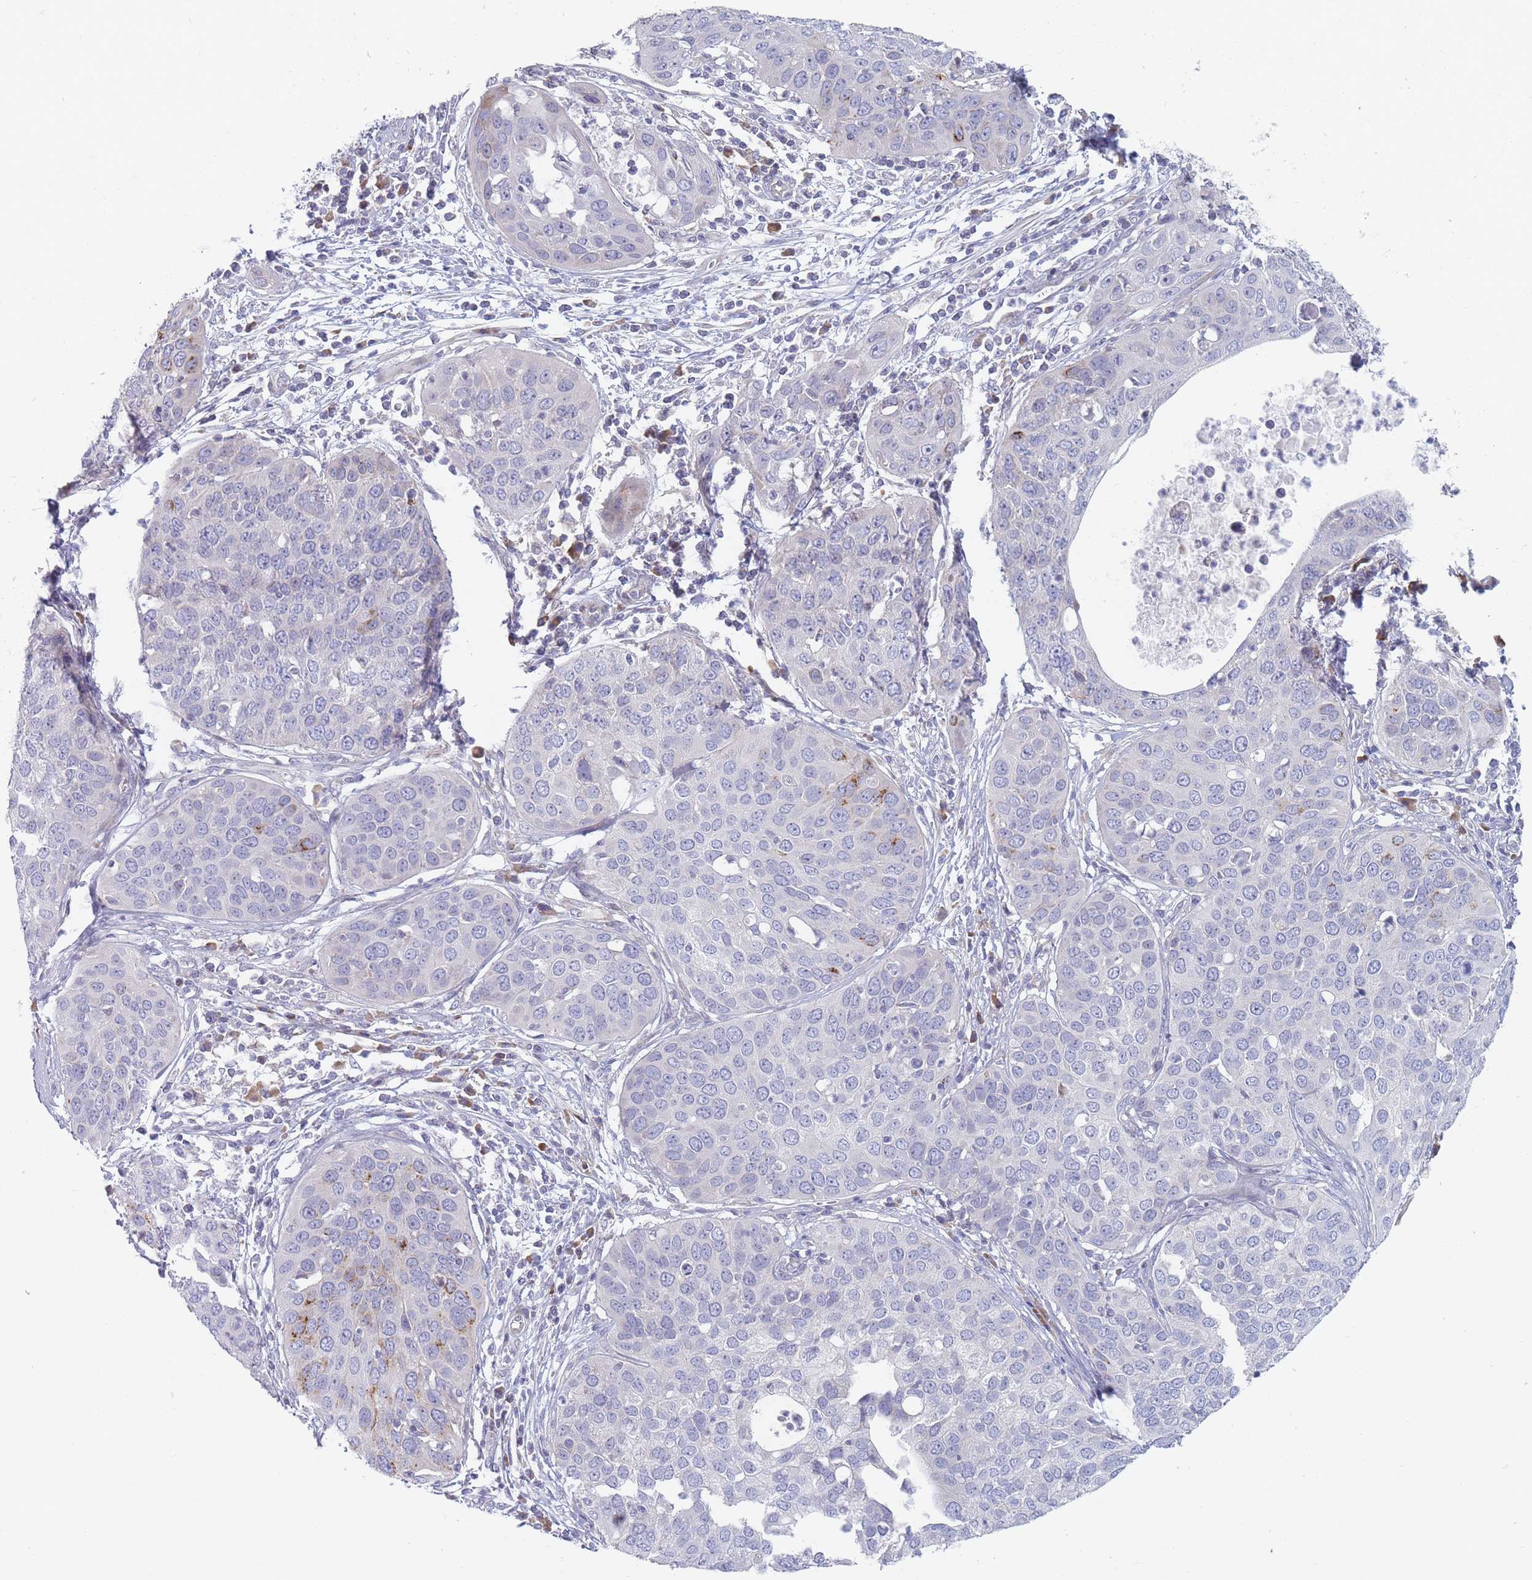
{"staining": {"intensity": "negative", "quantity": "none", "location": "none"}, "tissue": "cervical cancer", "cell_type": "Tumor cells", "image_type": "cancer", "snomed": [{"axis": "morphology", "description": "Squamous cell carcinoma, NOS"}, {"axis": "topography", "description": "Cervix"}], "caption": "This is a histopathology image of IHC staining of cervical squamous cell carcinoma, which shows no staining in tumor cells.", "gene": "SPATS1", "patient": {"sex": "female", "age": 36}}